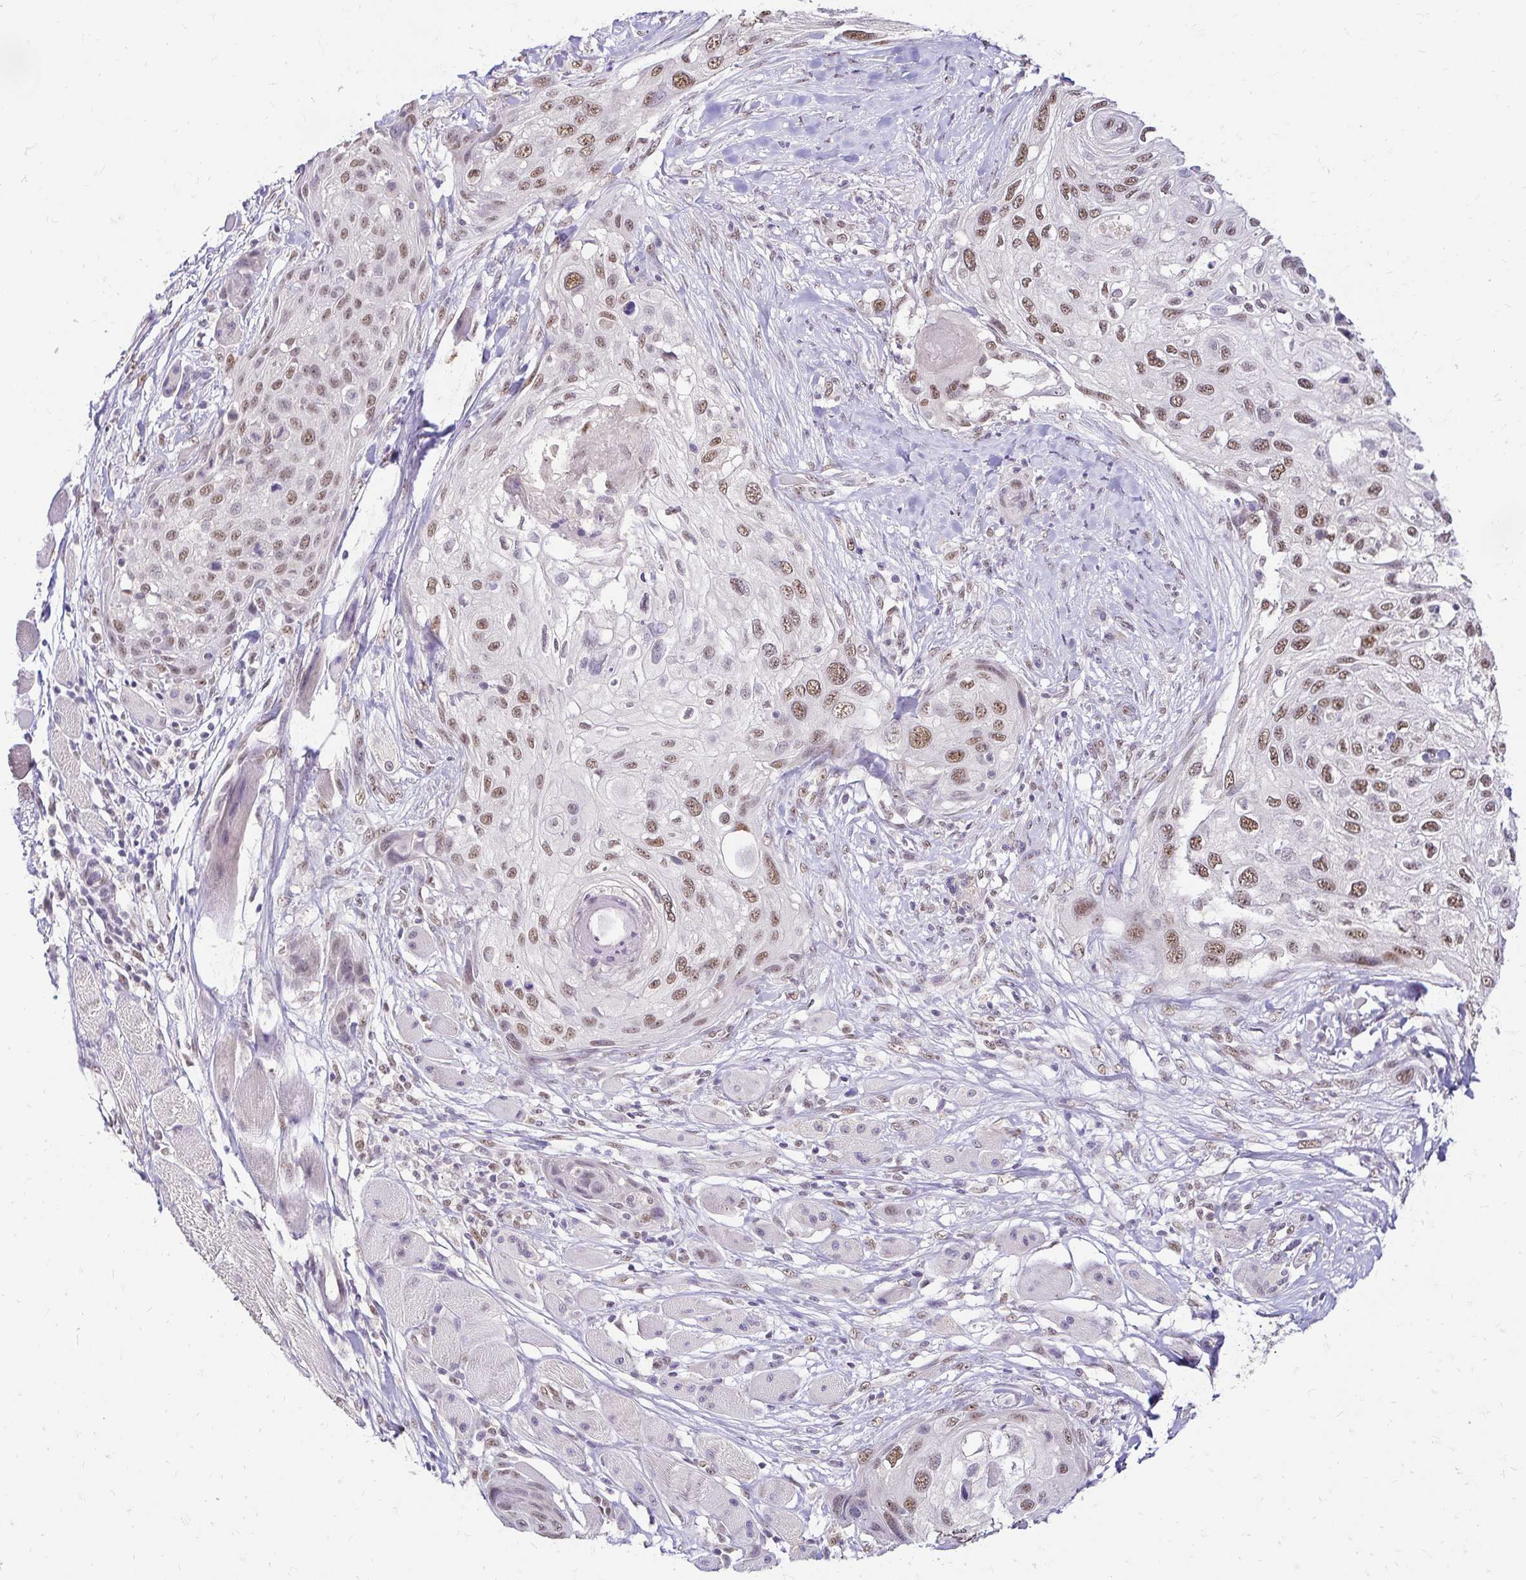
{"staining": {"intensity": "moderate", "quantity": "25%-75%", "location": "nuclear"}, "tissue": "skin cancer", "cell_type": "Tumor cells", "image_type": "cancer", "snomed": [{"axis": "morphology", "description": "Squamous cell carcinoma, NOS"}, {"axis": "topography", "description": "Skin"}], "caption": "Skin cancer (squamous cell carcinoma) stained with DAB immunohistochemistry (IHC) shows medium levels of moderate nuclear expression in approximately 25%-75% of tumor cells.", "gene": "RIMS4", "patient": {"sex": "female", "age": 87}}